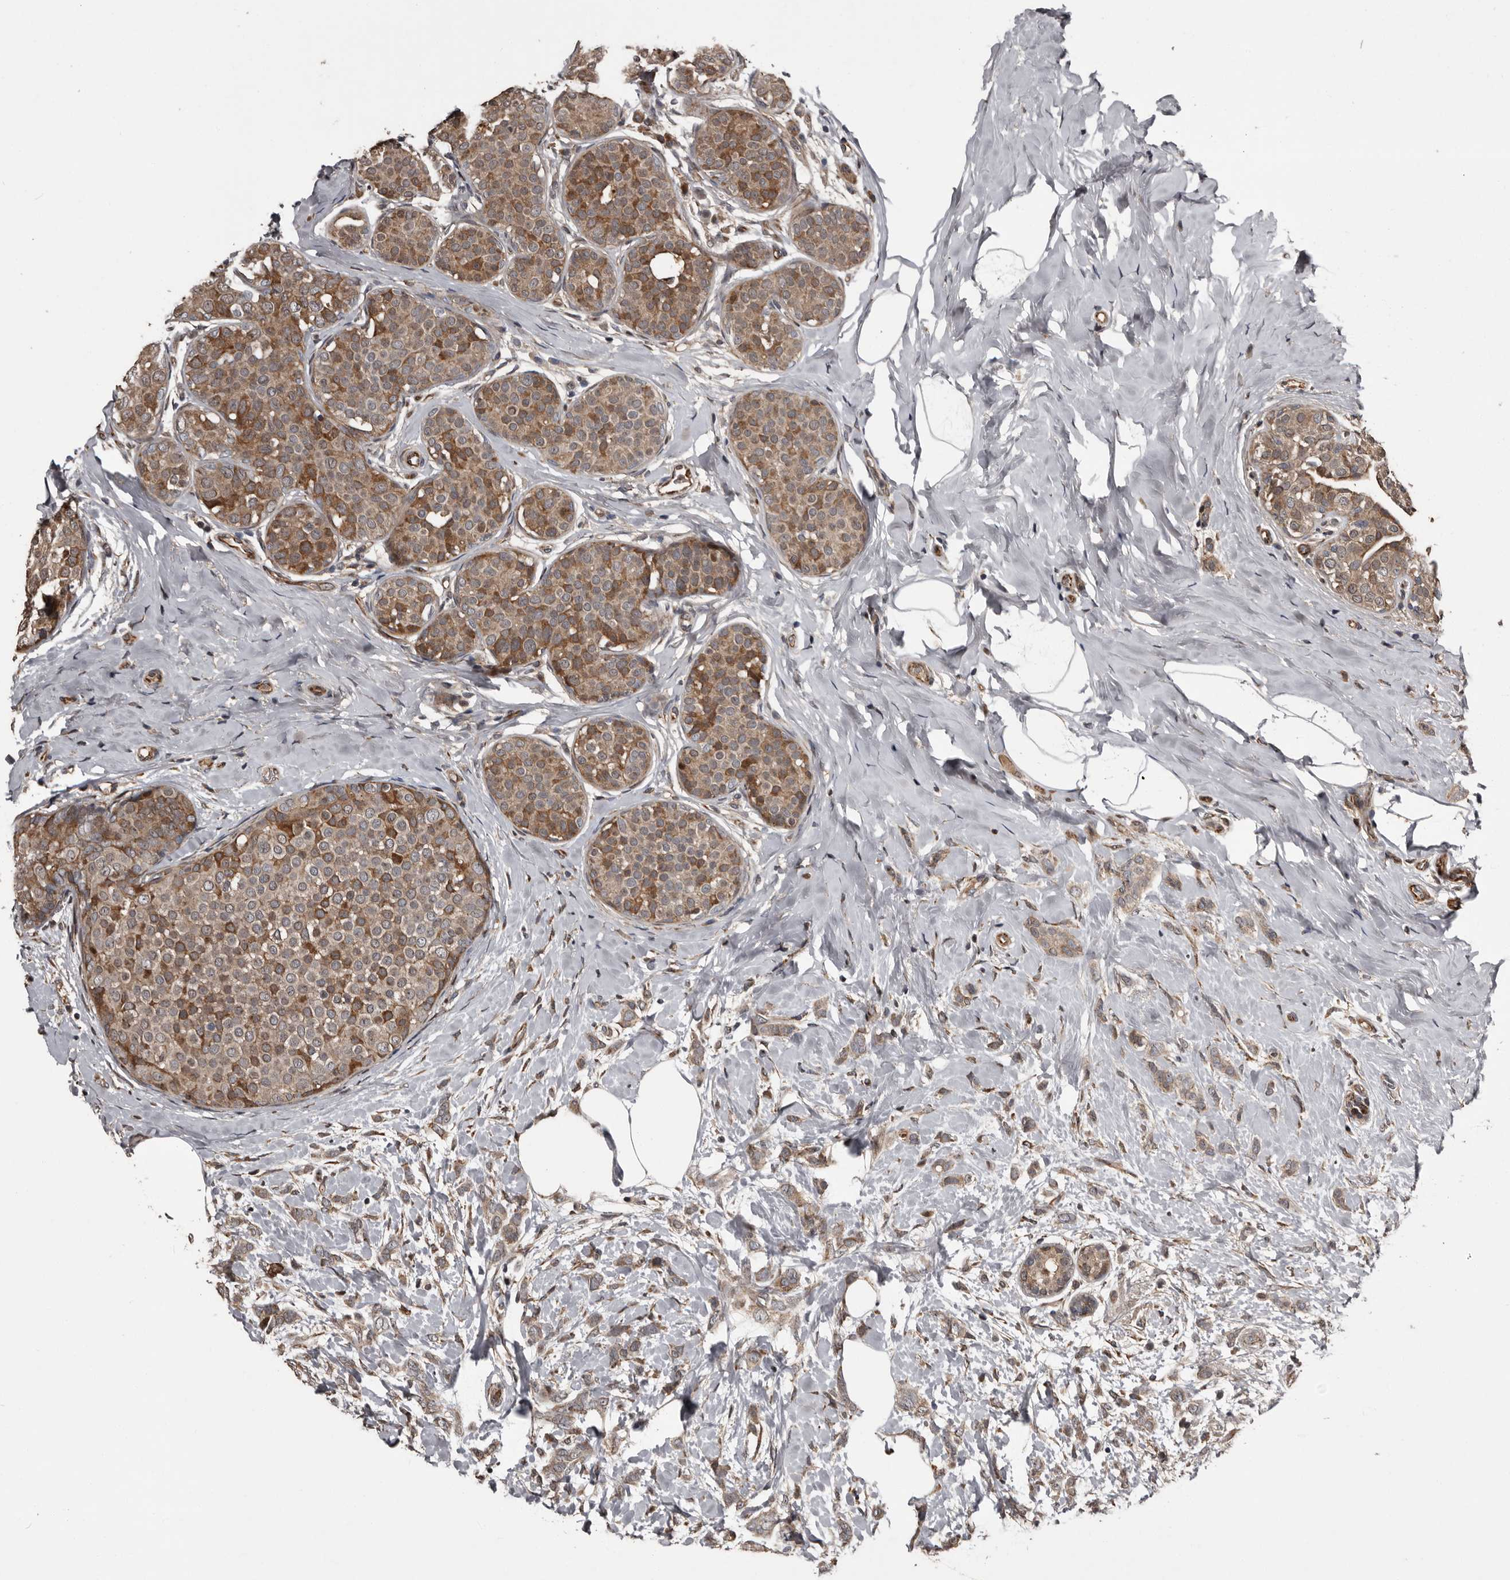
{"staining": {"intensity": "moderate", "quantity": ">75%", "location": "cytoplasmic/membranous"}, "tissue": "breast cancer", "cell_type": "Tumor cells", "image_type": "cancer", "snomed": [{"axis": "morphology", "description": "Lobular carcinoma, in situ"}, {"axis": "morphology", "description": "Lobular carcinoma"}, {"axis": "topography", "description": "Breast"}], "caption": "High-power microscopy captured an IHC image of breast cancer (lobular carcinoma in situ), revealing moderate cytoplasmic/membranous expression in about >75% of tumor cells.", "gene": "SERTAD4", "patient": {"sex": "female", "age": 41}}